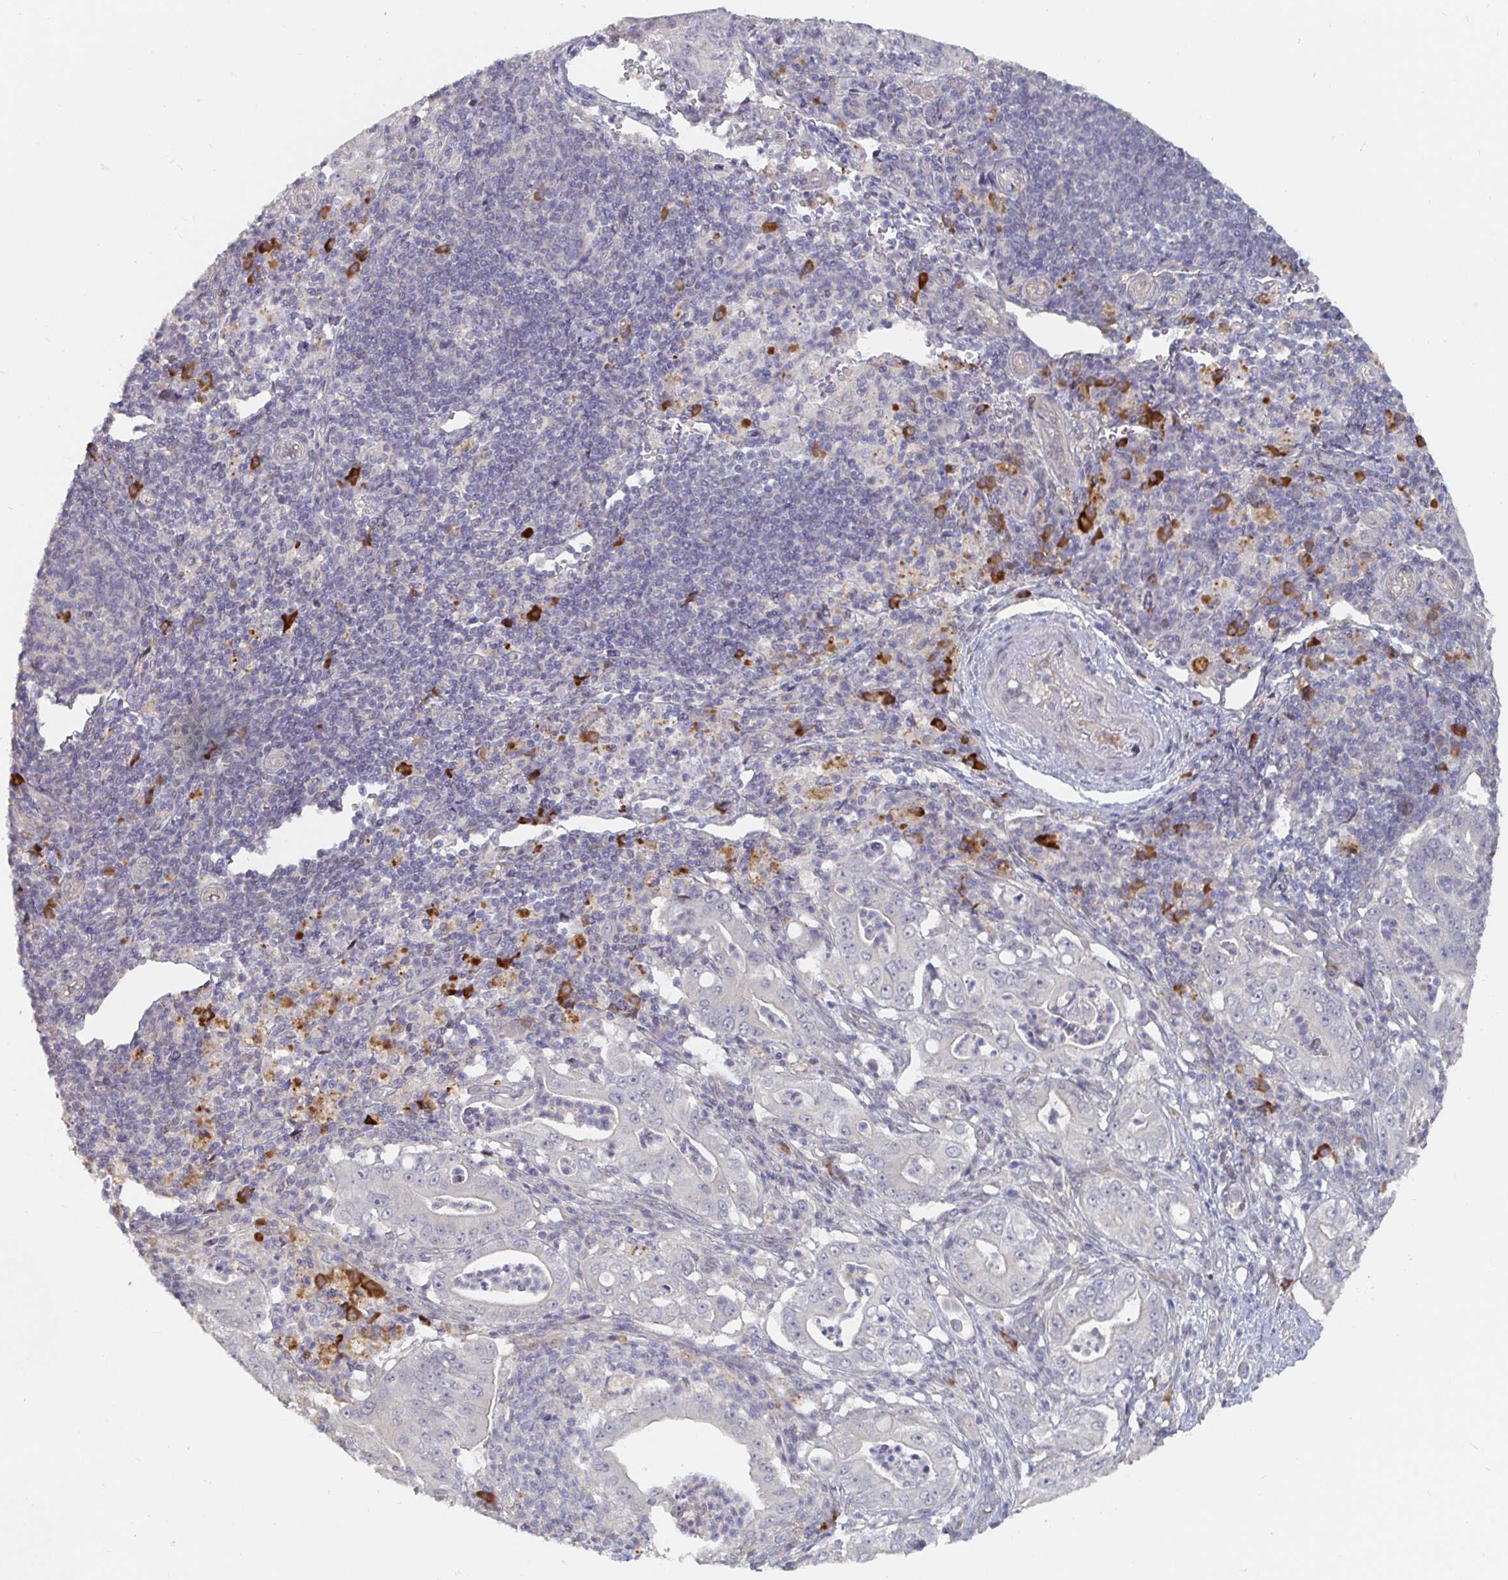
{"staining": {"intensity": "negative", "quantity": "none", "location": "none"}, "tissue": "pancreatic cancer", "cell_type": "Tumor cells", "image_type": "cancer", "snomed": [{"axis": "morphology", "description": "Adenocarcinoma, NOS"}, {"axis": "topography", "description": "Pancreas"}], "caption": "This histopathology image is of pancreatic cancer stained with immunohistochemistry (IHC) to label a protein in brown with the nuclei are counter-stained blue. There is no positivity in tumor cells.", "gene": "MEIS1", "patient": {"sex": "male", "age": 71}}